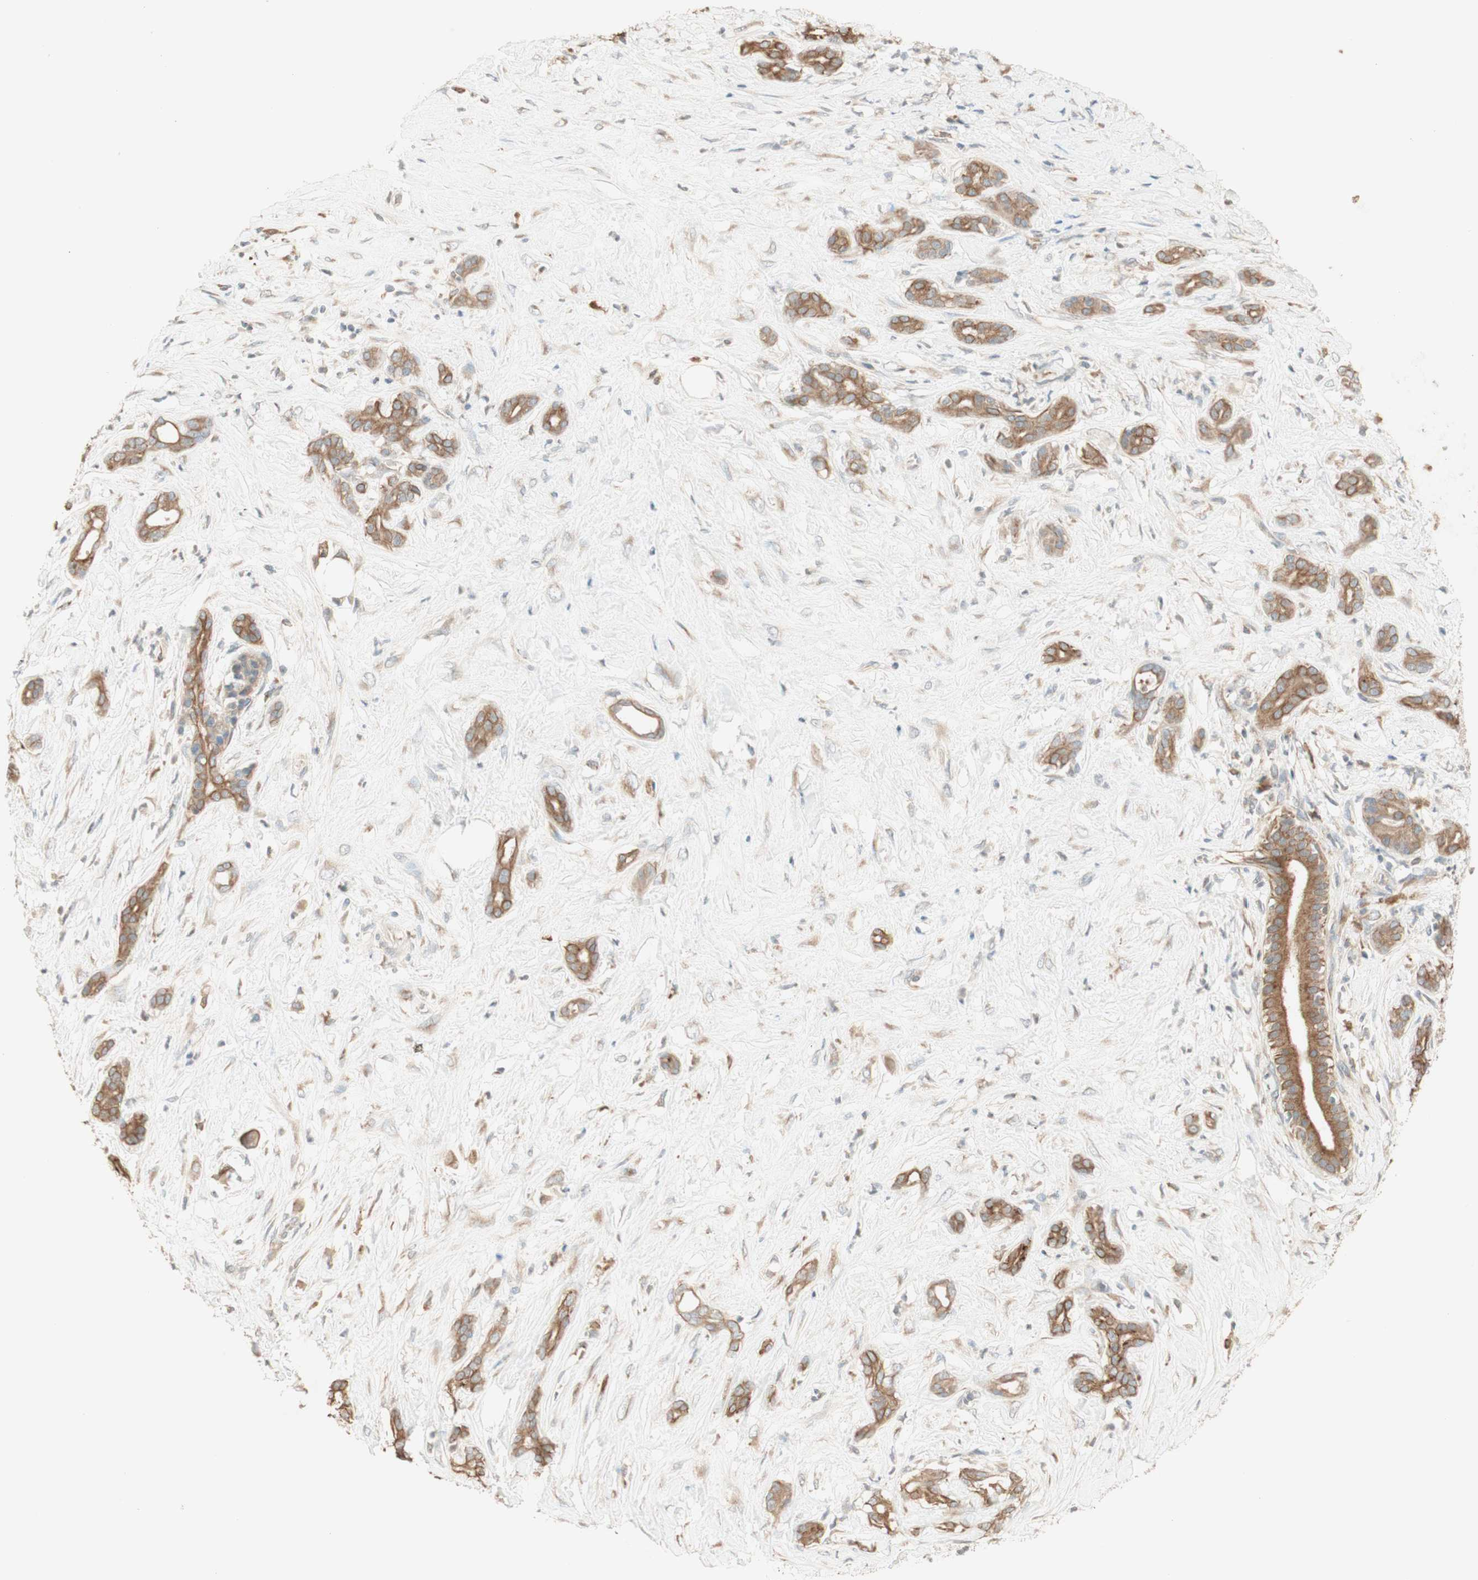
{"staining": {"intensity": "moderate", "quantity": ">75%", "location": "cytoplasmic/membranous"}, "tissue": "pancreatic cancer", "cell_type": "Tumor cells", "image_type": "cancer", "snomed": [{"axis": "morphology", "description": "Adenocarcinoma, NOS"}, {"axis": "topography", "description": "Pancreas"}], "caption": "Human pancreatic cancer (adenocarcinoma) stained with a protein marker exhibits moderate staining in tumor cells.", "gene": "CLCN2", "patient": {"sex": "male", "age": 41}}